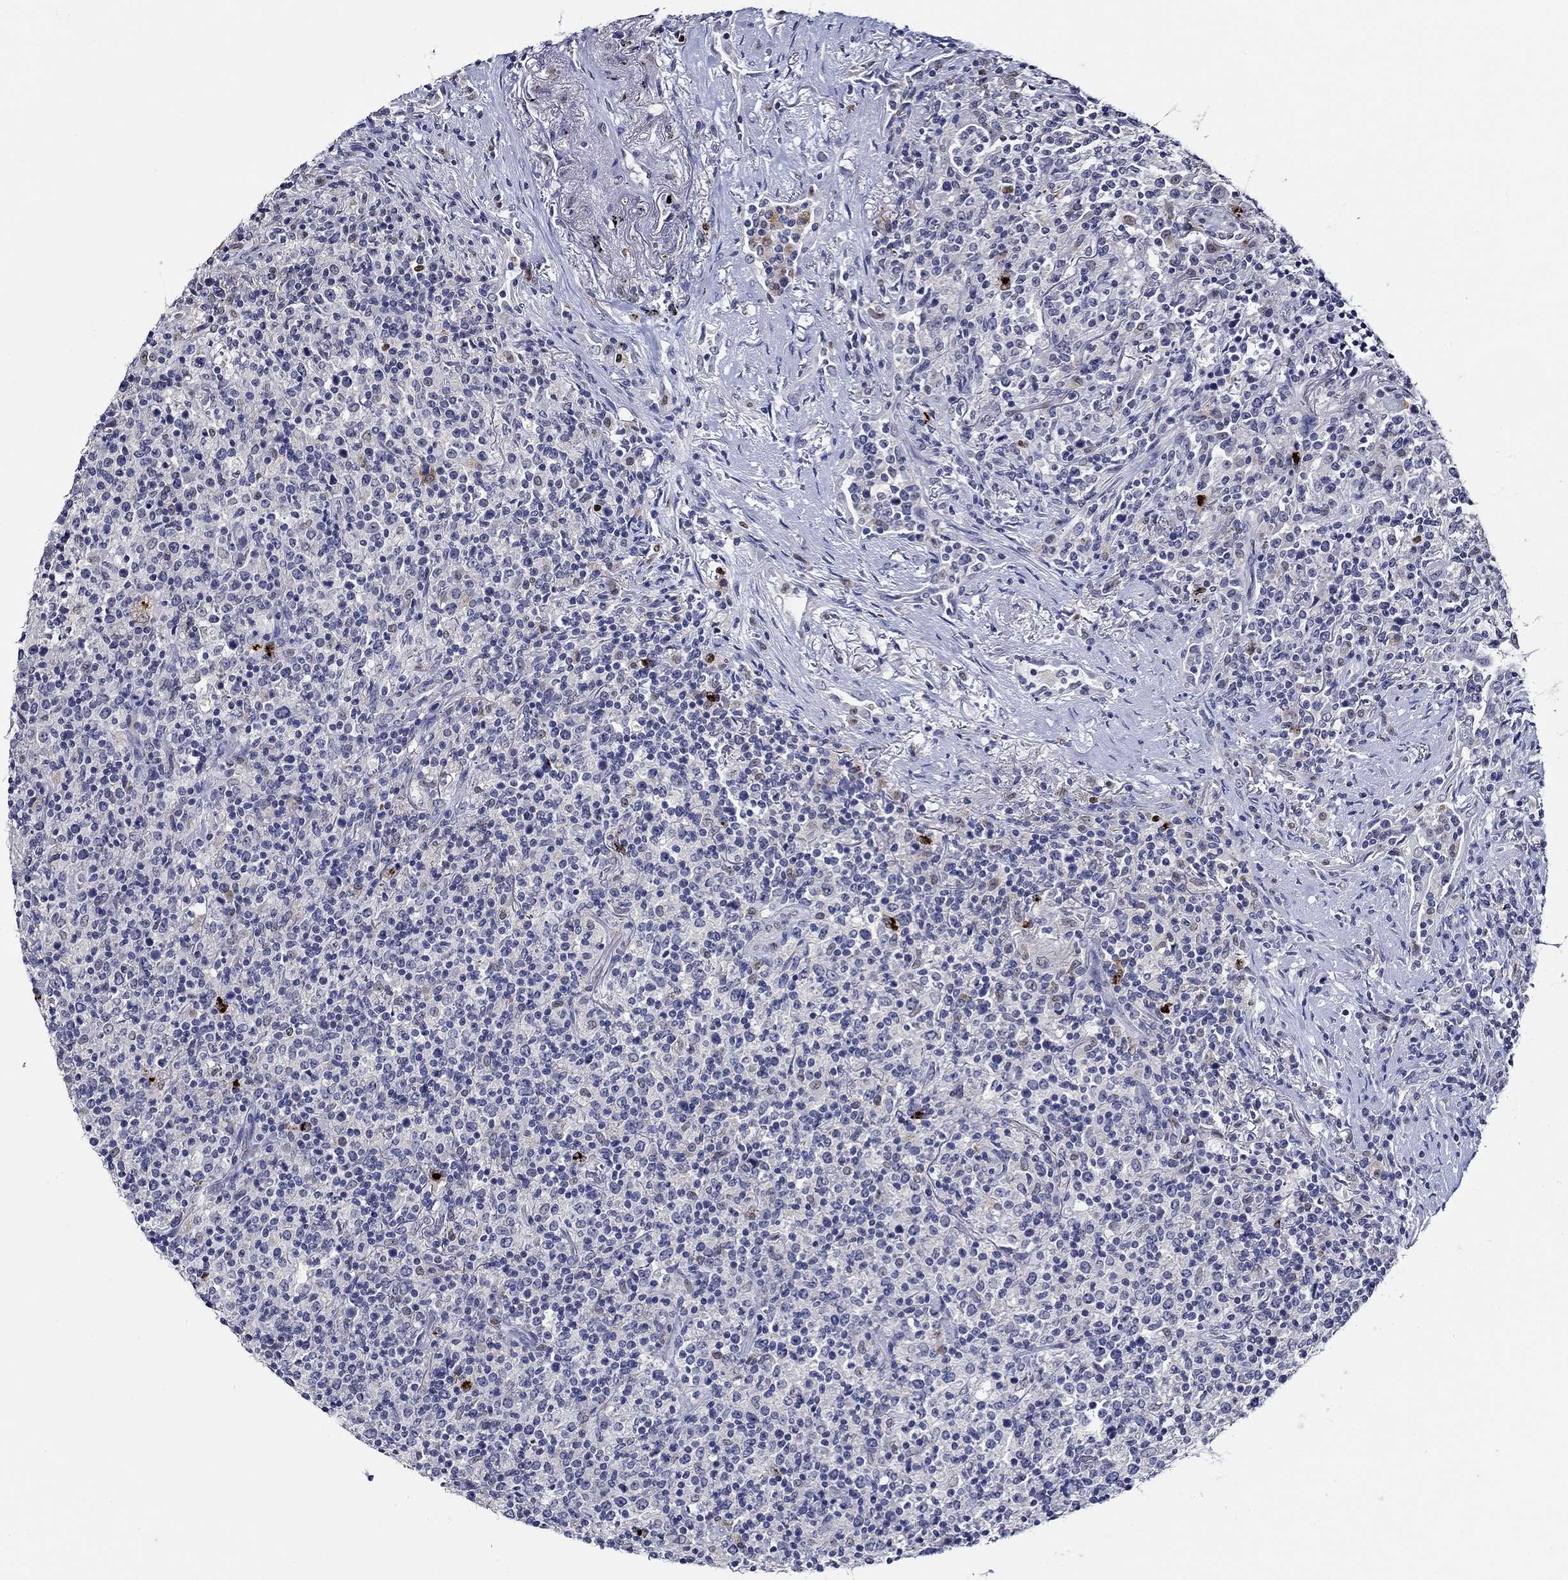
{"staining": {"intensity": "negative", "quantity": "none", "location": "none"}, "tissue": "lymphoma", "cell_type": "Tumor cells", "image_type": "cancer", "snomed": [{"axis": "morphology", "description": "Malignant lymphoma, non-Hodgkin's type, High grade"}, {"axis": "topography", "description": "Lung"}], "caption": "The immunohistochemistry photomicrograph has no significant expression in tumor cells of lymphoma tissue.", "gene": "GATA2", "patient": {"sex": "male", "age": 79}}